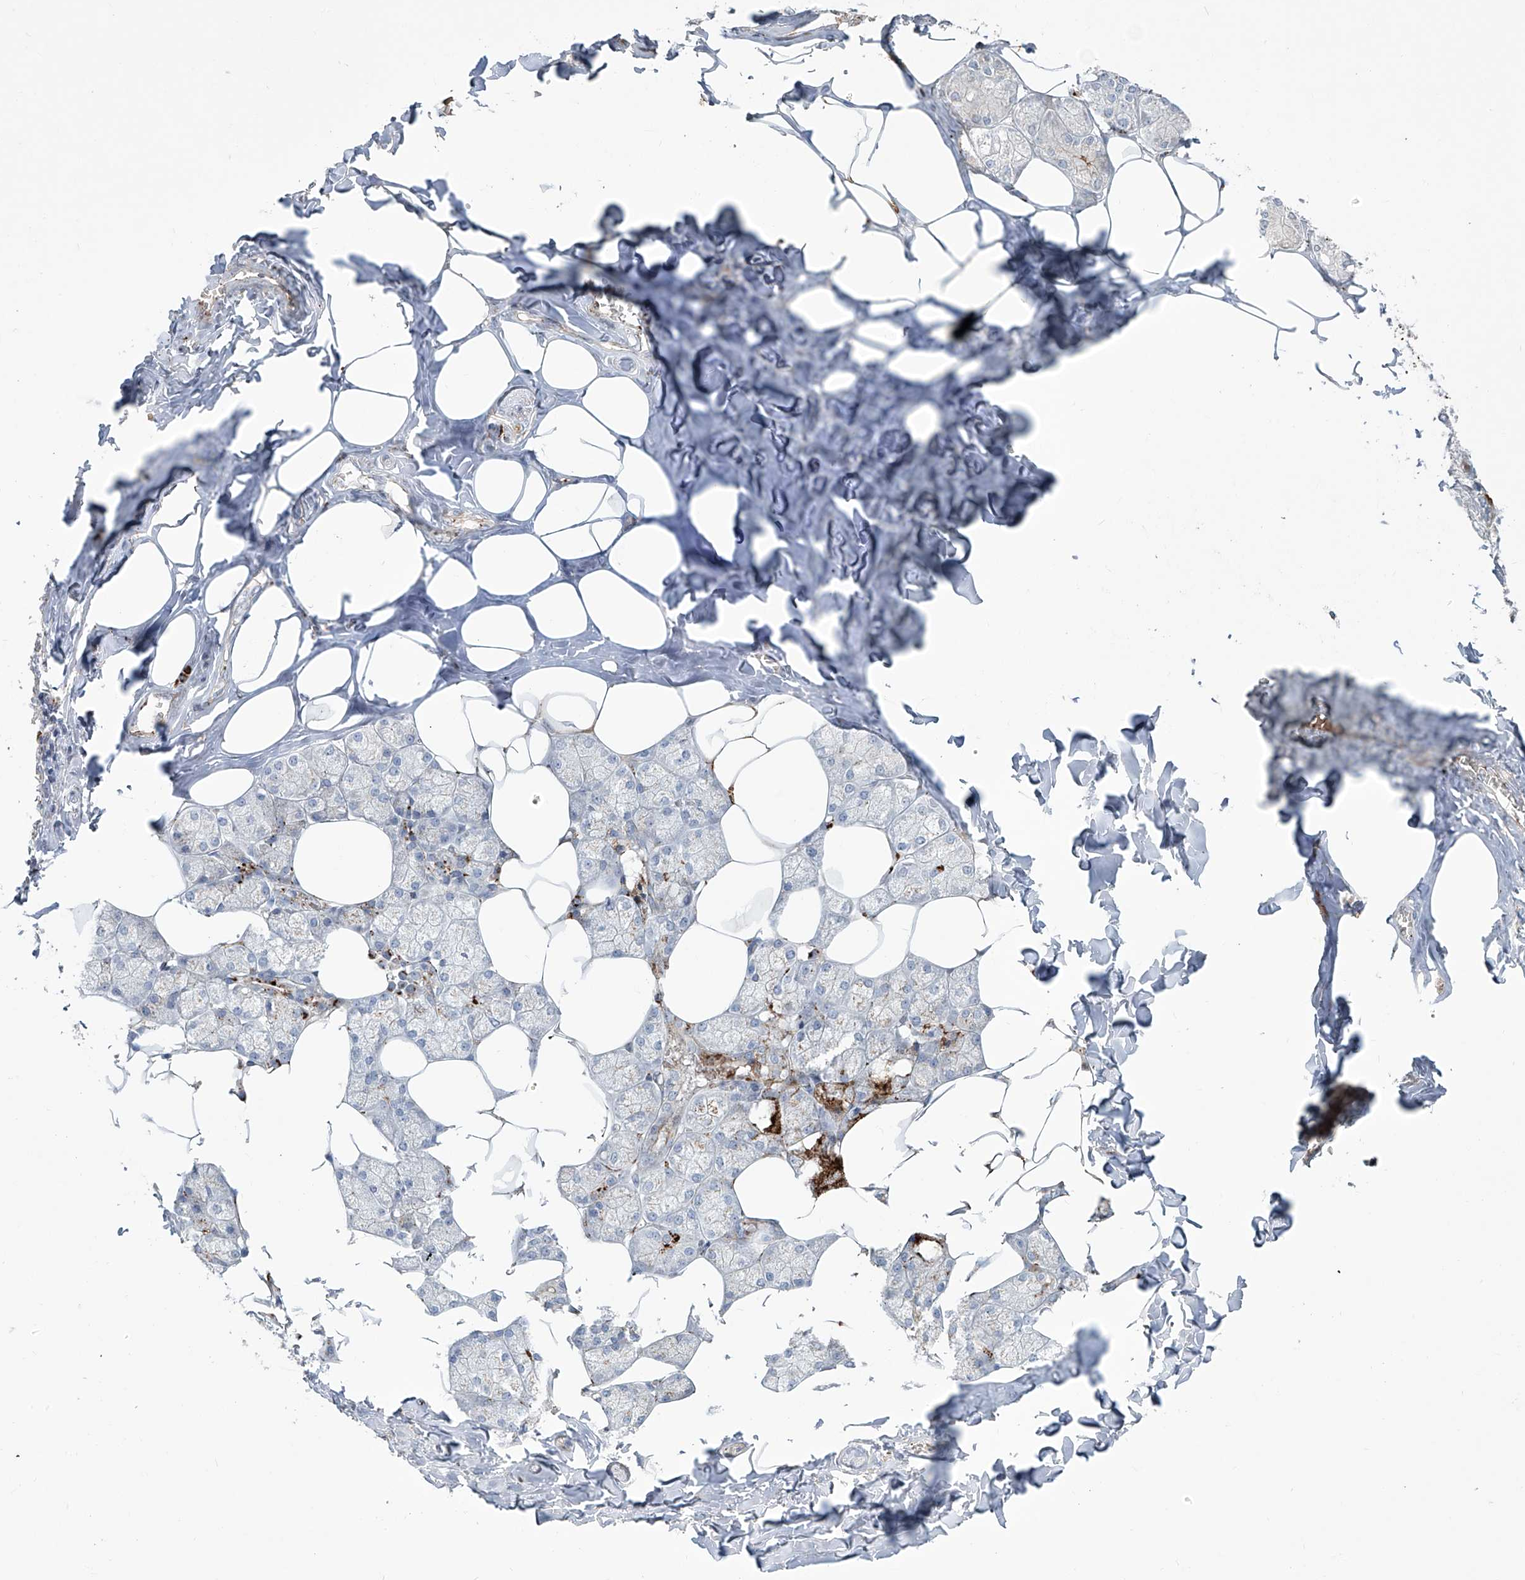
{"staining": {"intensity": "weak", "quantity": "<25%", "location": "cytoplasmic/membranous"}, "tissue": "salivary gland", "cell_type": "Glandular cells", "image_type": "normal", "snomed": [{"axis": "morphology", "description": "Normal tissue, NOS"}, {"axis": "topography", "description": "Salivary gland"}], "caption": "High power microscopy micrograph of an IHC photomicrograph of benign salivary gland, revealing no significant staining in glandular cells.", "gene": "CDH5", "patient": {"sex": "male", "age": 62}}